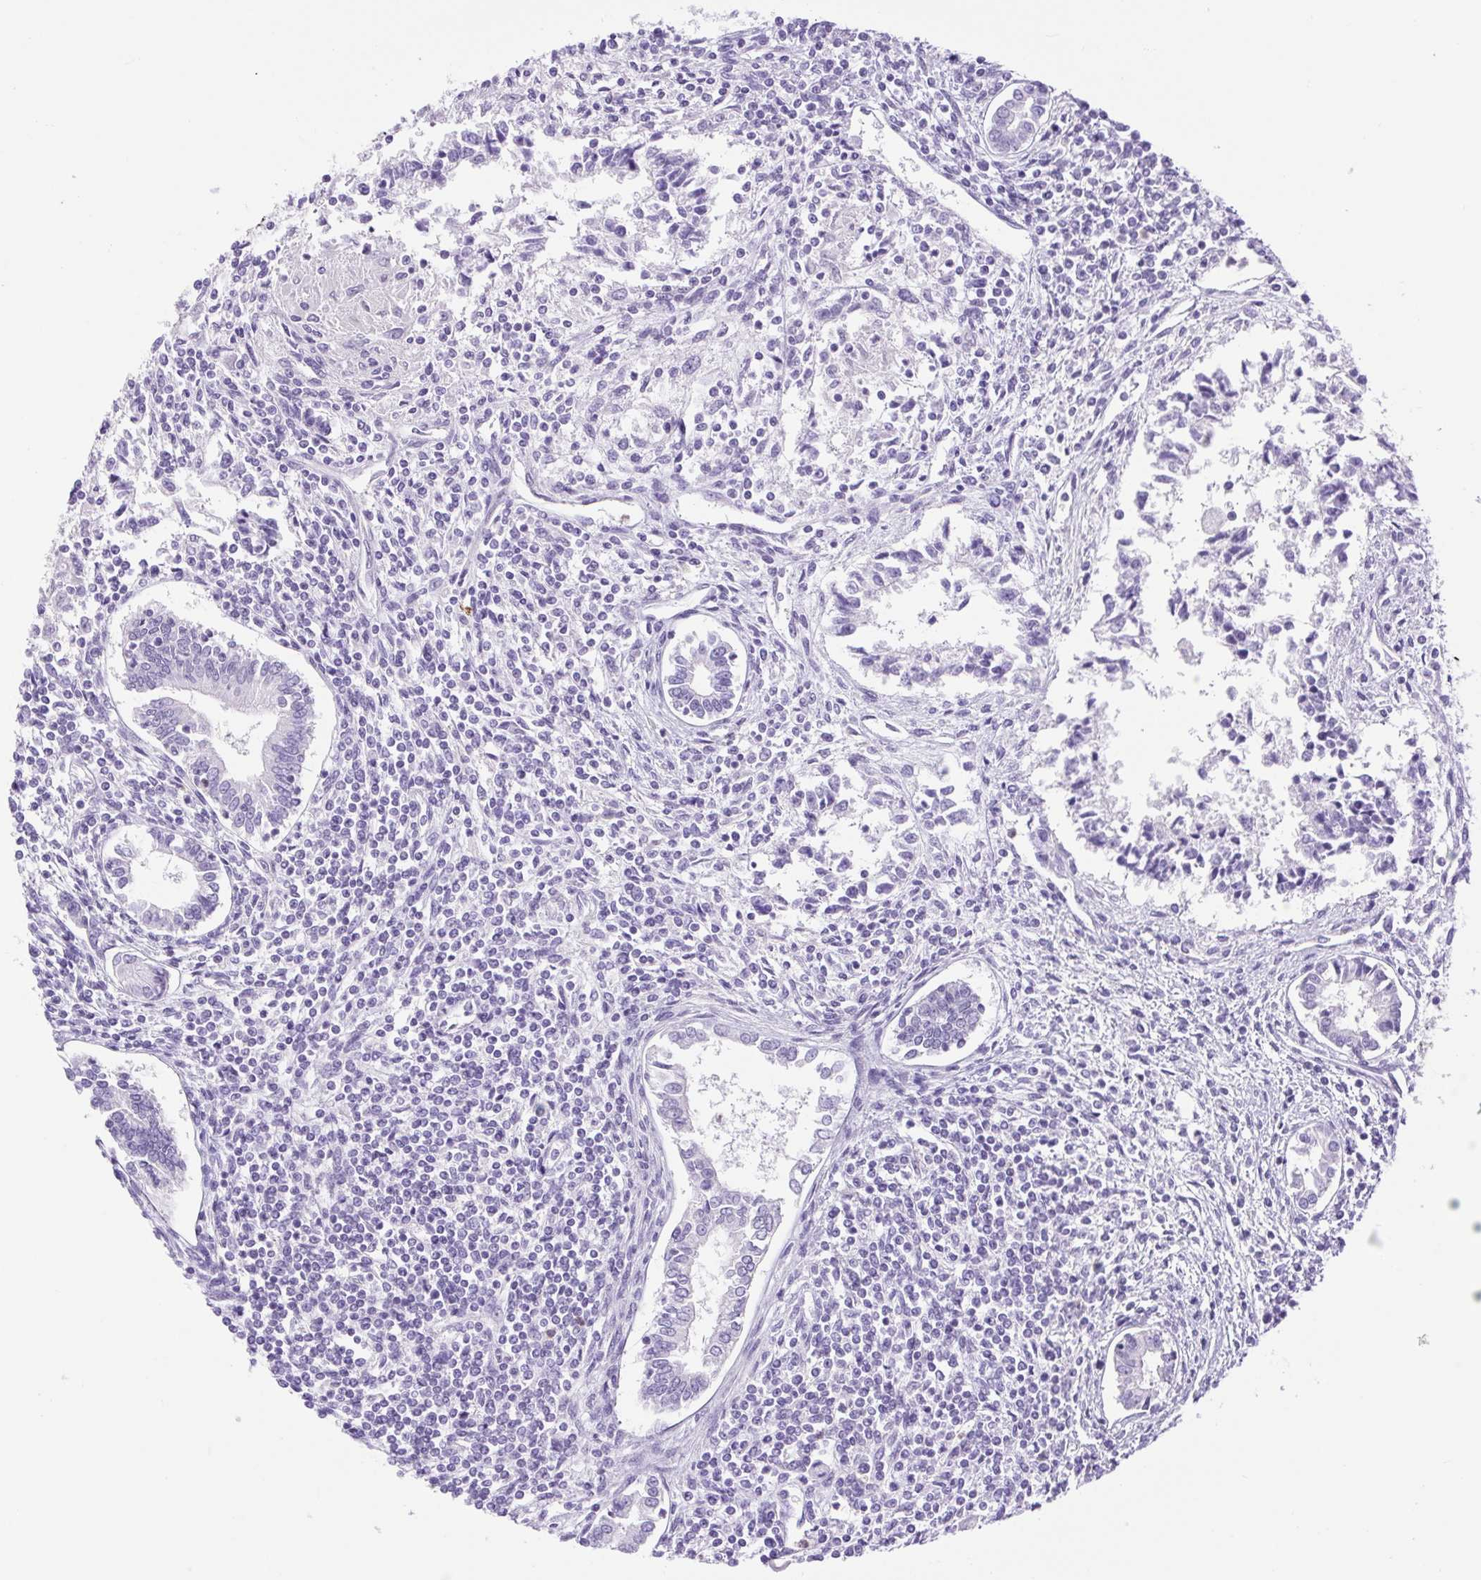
{"staining": {"intensity": "negative", "quantity": "none", "location": "none"}, "tissue": "testis cancer", "cell_type": "Tumor cells", "image_type": "cancer", "snomed": [{"axis": "morphology", "description": "Carcinoma, Embryonal, NOS"}, {"axis": "topography", "description": "Testis"}], "caption": "Tumor cells are negative for brown protein staining in testis cancer. (Stains: DAB immunohistochemistry (IHC) with hematoxylin counter stain, Microscopy: brightfield microscopy at high magnification).", "gene": "FAM177B", "patient": {"sex": "male", "age": 37}}